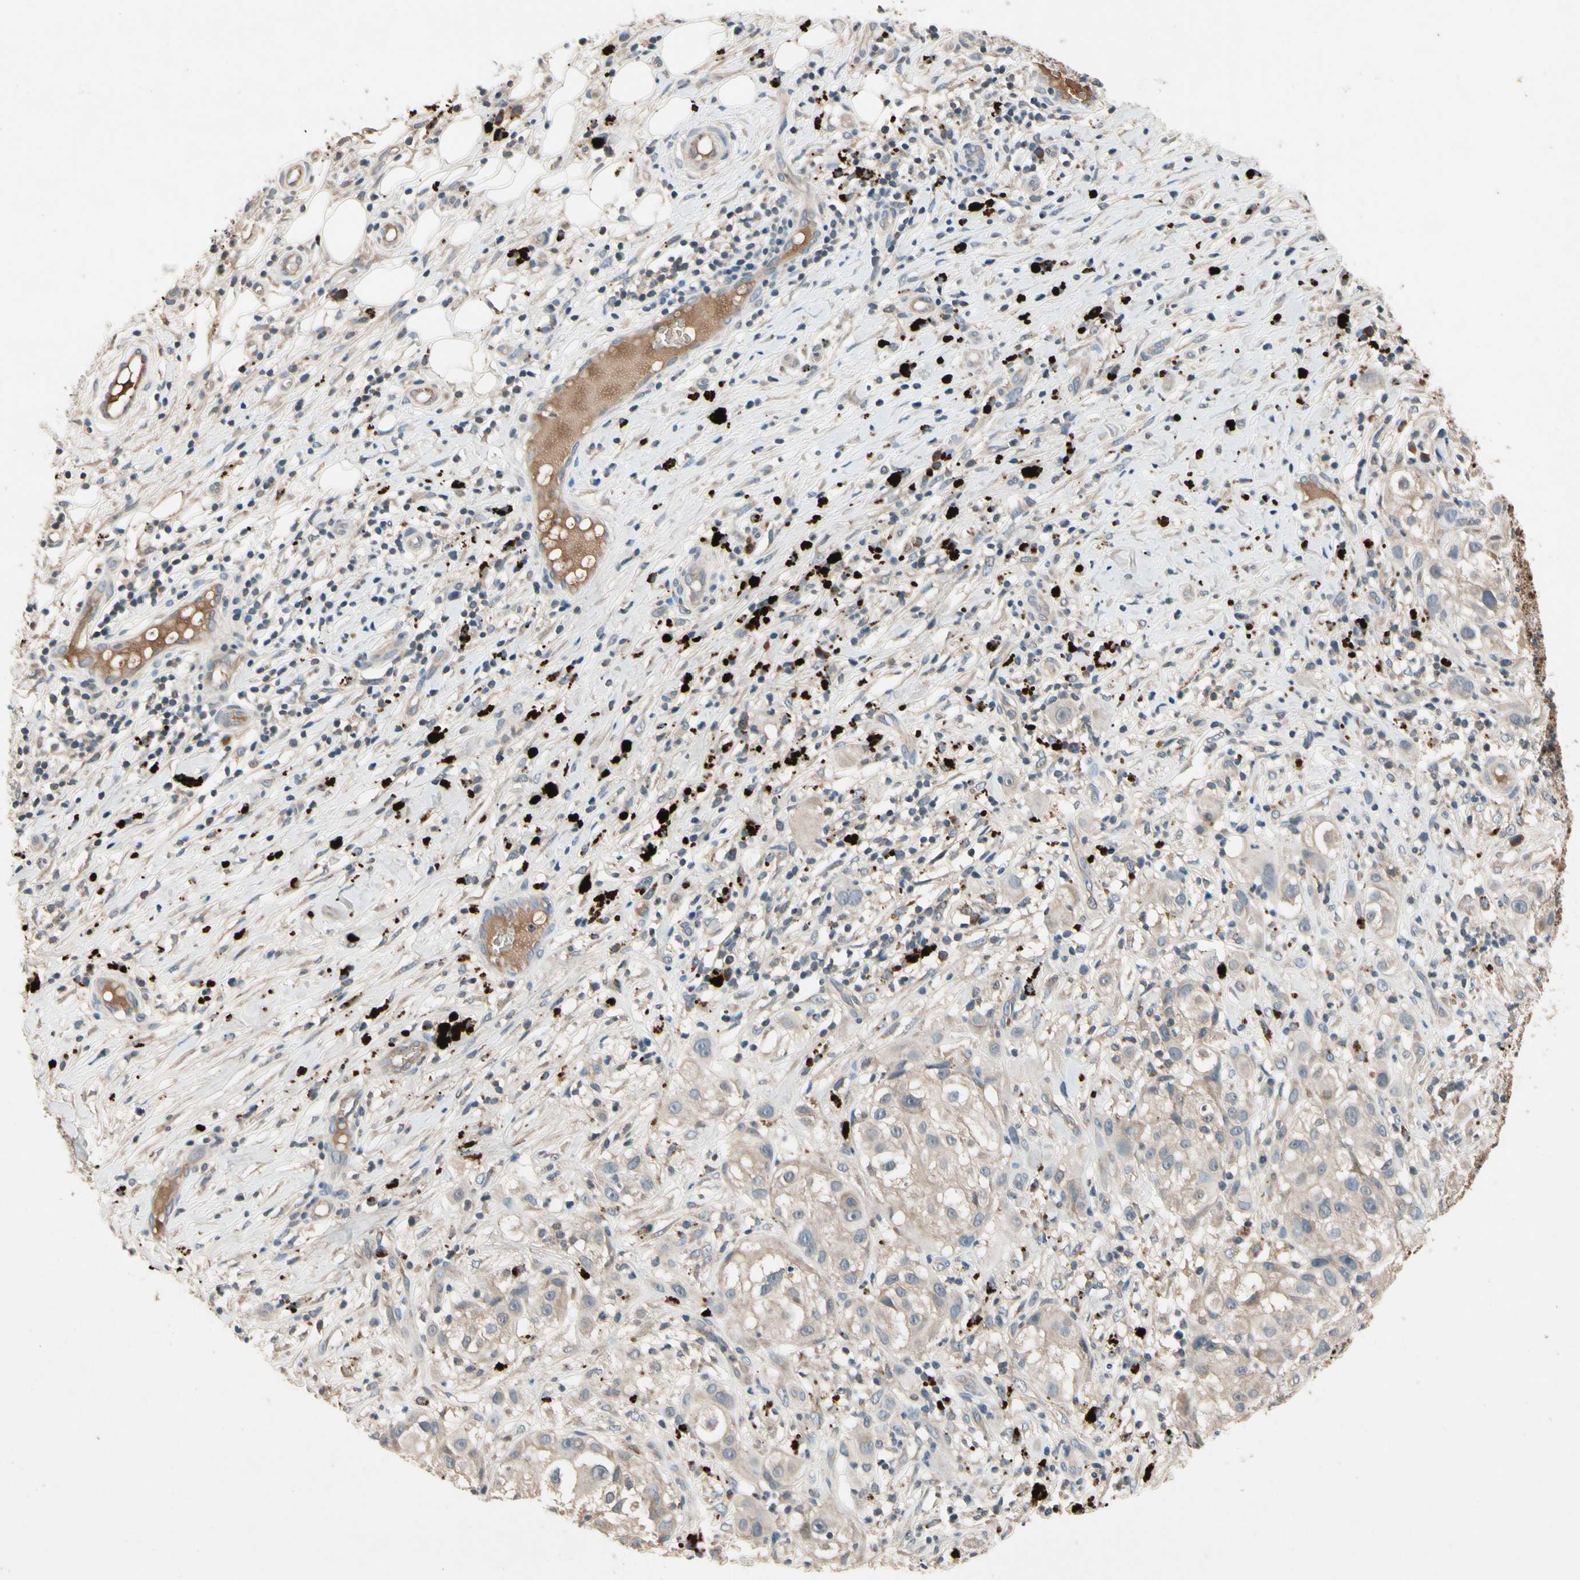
{"staining": {"intensity": "weak", "quantity": ">75%", "location": "cytoplasmic/membranous"}, "tissue": "melanoma", "cell_type": "Tumor cells", "image_type": "cancer", "snomed": [{"axis": "morphology", "description": "Necrosis, NOS"}, {"axis": "morphology", "description": "Malignant melanoma, NOS"}, {"axis": "topography", "description": "Skin"}], "caption": "A low amount of weak cytoplasmic/membranous staining is seen in approximately >75% of tumor cells in melanoma tissue.", "gene": "IL1RL1", "patient": {"sex": "female", "age": 87}}